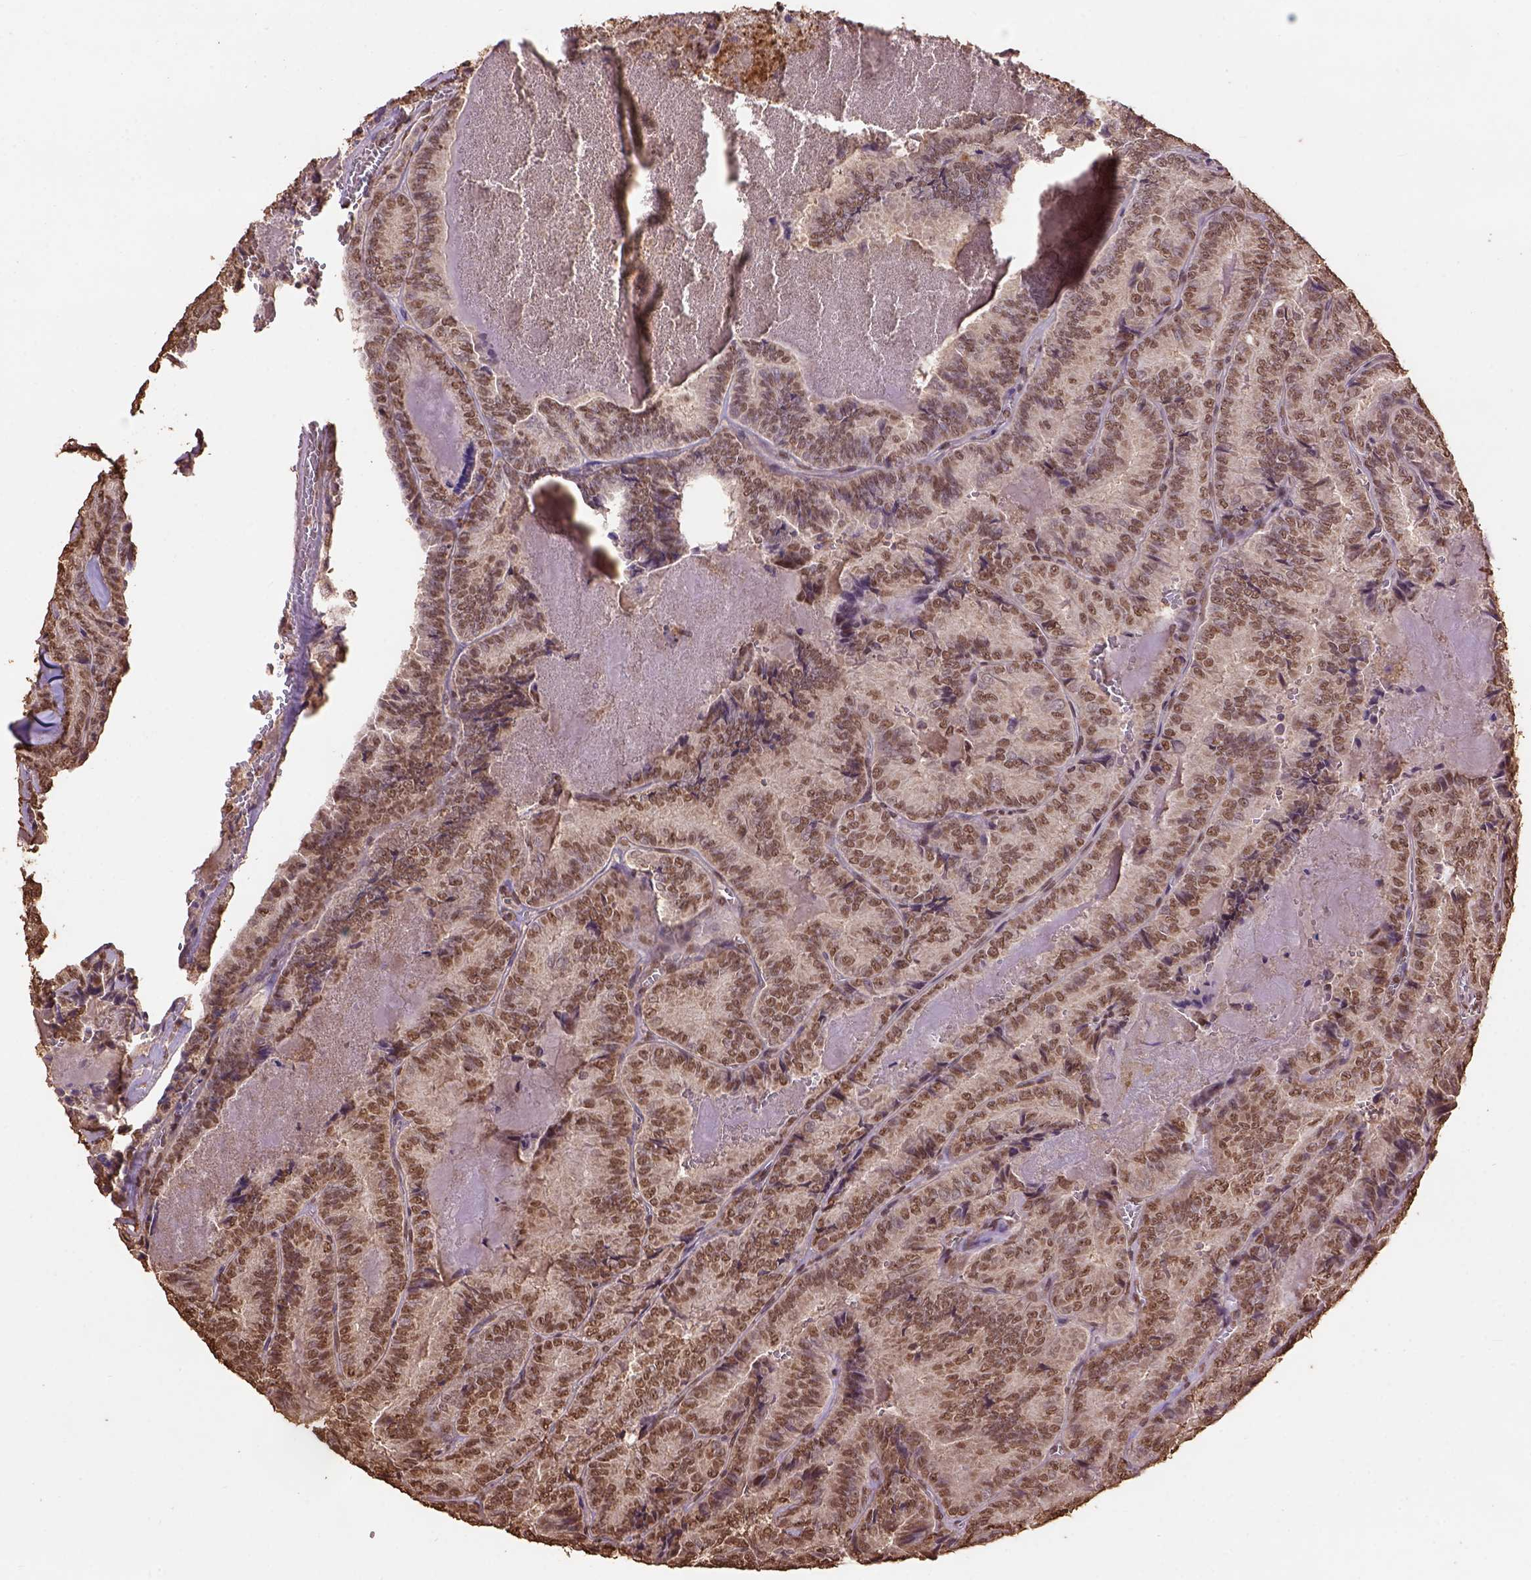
{"staining": {"intensity": "moderate", "quantity": ">75%", "location": "nuclear"}, "tissue": "thyroid cancer", "cell_type": "Tumor cells", "image_type": "cancer", "snomed": [{"axis": "morphology", "description": "Papillary adenocarcinoma, NOS"}, {"axis": "topography", "description": "Thyroid gland"}], "caption": "Thyroid cancer (papillary adenocarcinoma) tissue demonstrates moderate nuclear positivity in approximately >75% of tumor cells, visualized by immunohistochemistry.", "gene": "CSTF2T", "patient": {"sex": "female", "age": 75}}